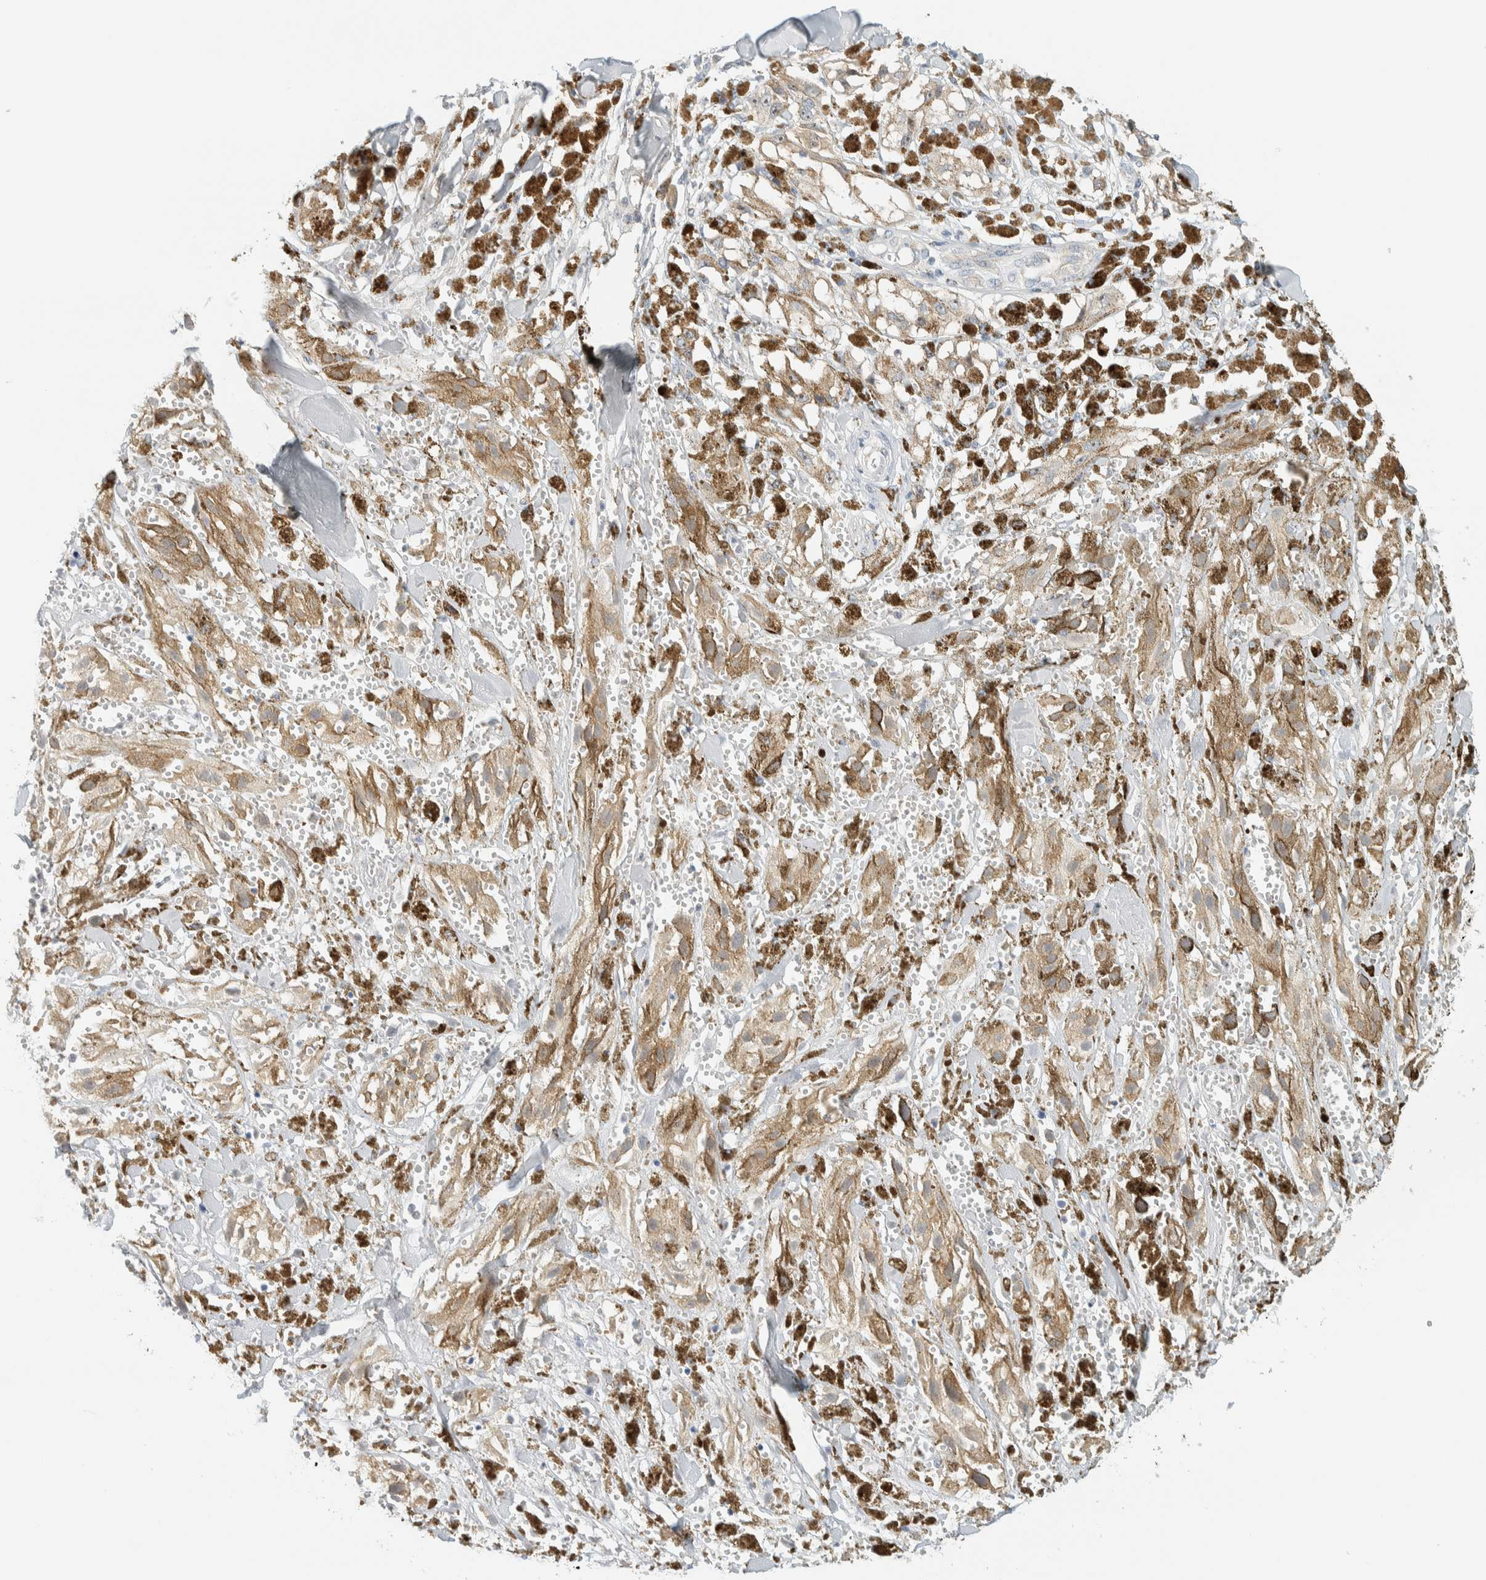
{"staining": {"intensity": "moderate", "quantity": ">75%", "location": "cytoplasmic/membranous"}, "tissue": "melanoma", "cell_type": "Tumor cells", "image_type": "cancer", "snomed": [{"axis": "morphology", "description": "Malignant melanoma, NOS"}, {"axis": "topography", "description": "Skin"}], "caption": "Immunohistochemistry (IHC) histopathology image of neoplastic tissue: melanoma stained using immunohistochemistry (IHC) demonstrates medium levels of moderate protein expression localized specifically in the cytoplasmic/membranous of tumor cells, appearing as a cytoplasmic/membranous brown color.", "gene": "NDE1", "patient": {"sex": "male", "age": 88}}